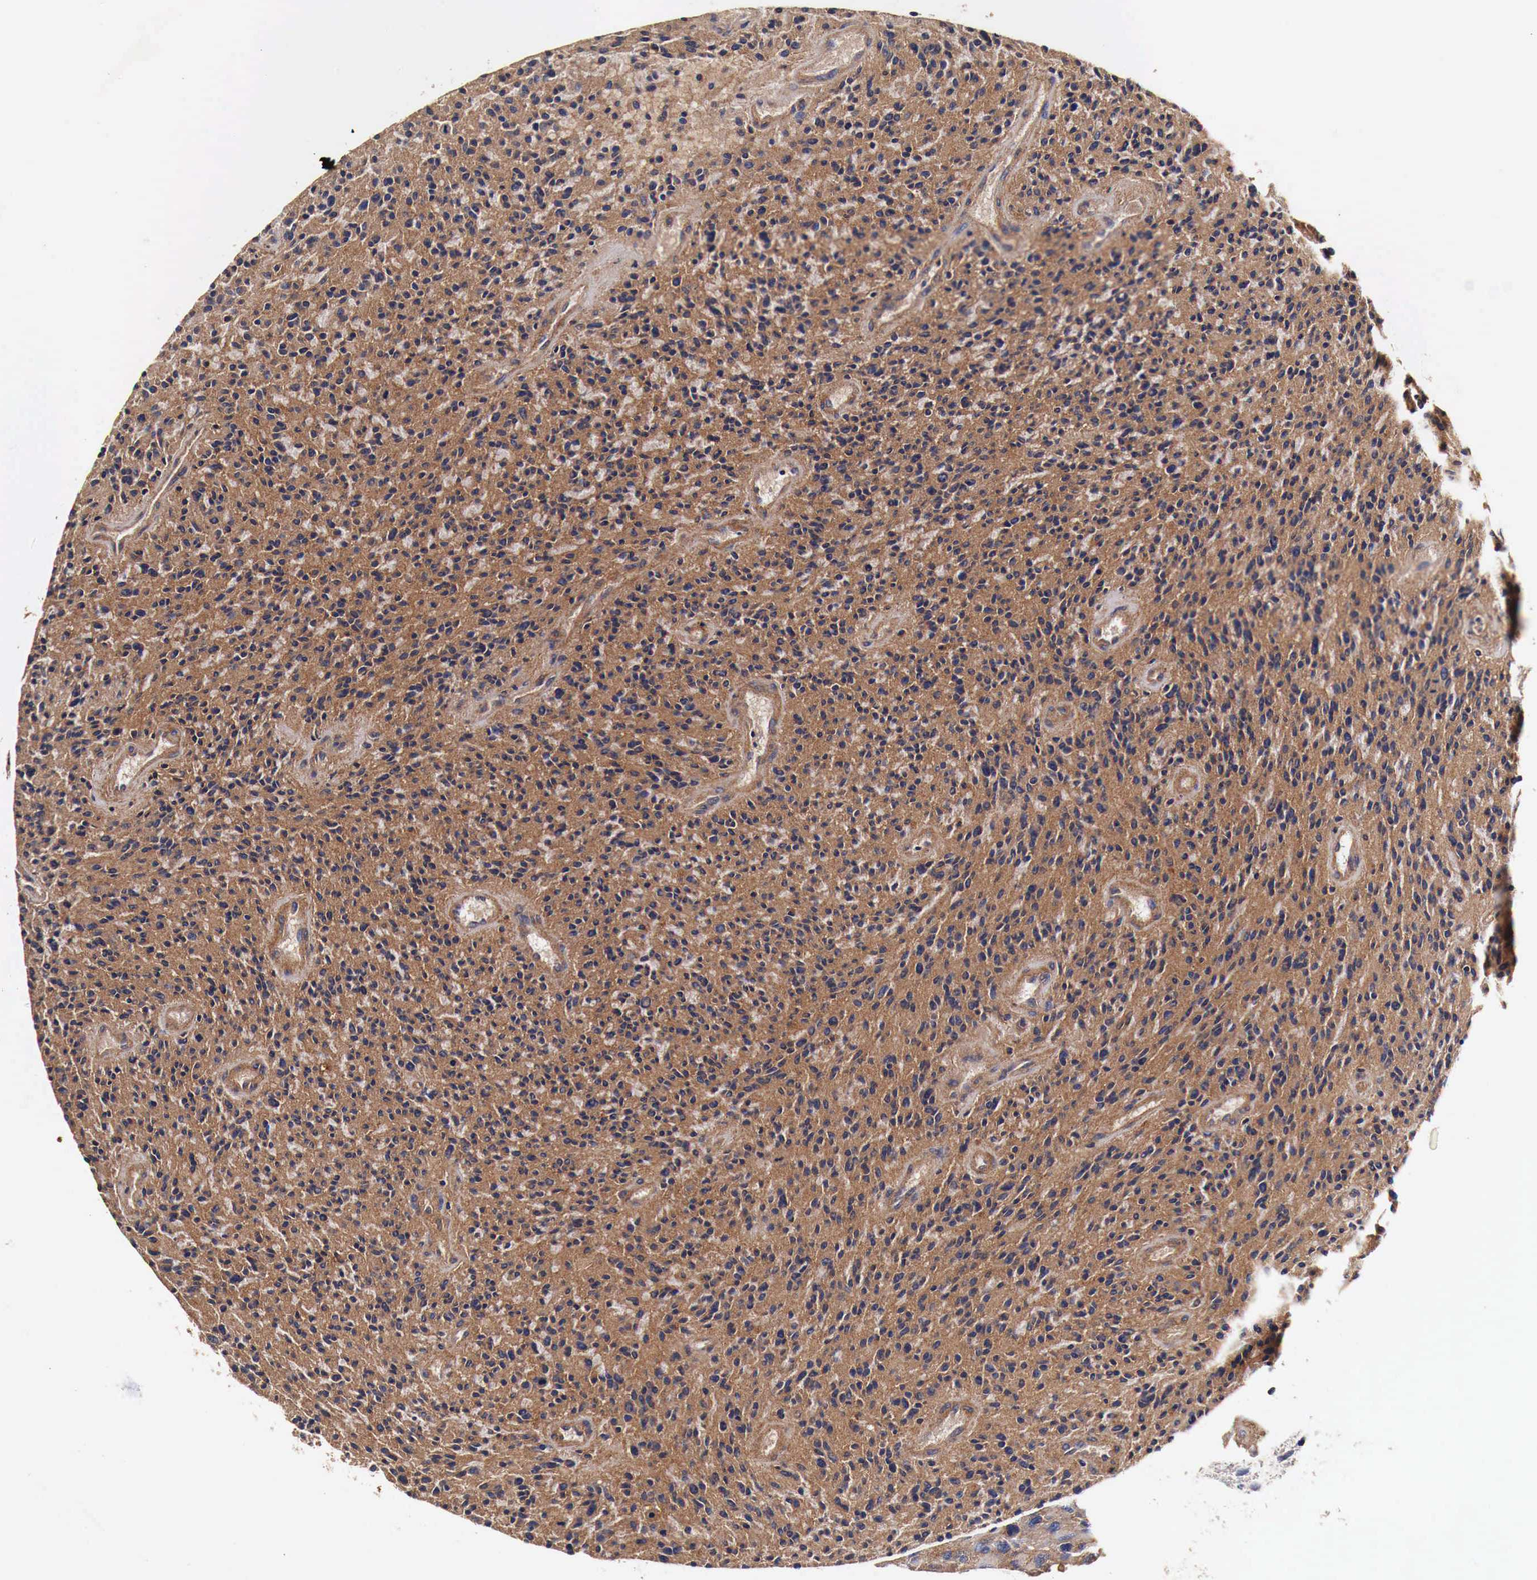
{"staining": {"intensity": "strong", "quantity": ">75%", "location": "cytoplasmic/membranous"}, "tissue": "glioma", "cell_type": "Tumor cells", "image_type": "cancer", "snomed": [{"axis": "morphology", "description": "Glioma, malignant, High grade"}, {"axis": "topography", "description": "Brain"}], "caption": "Human malignant glioma (high-grade) stained with a brown dye demonstrates strong cytoplasmic/membranous positive positivity in about >75% of tumor cells.", "gene": "RP2", "patient": {"sex": "female", "age": 13}}